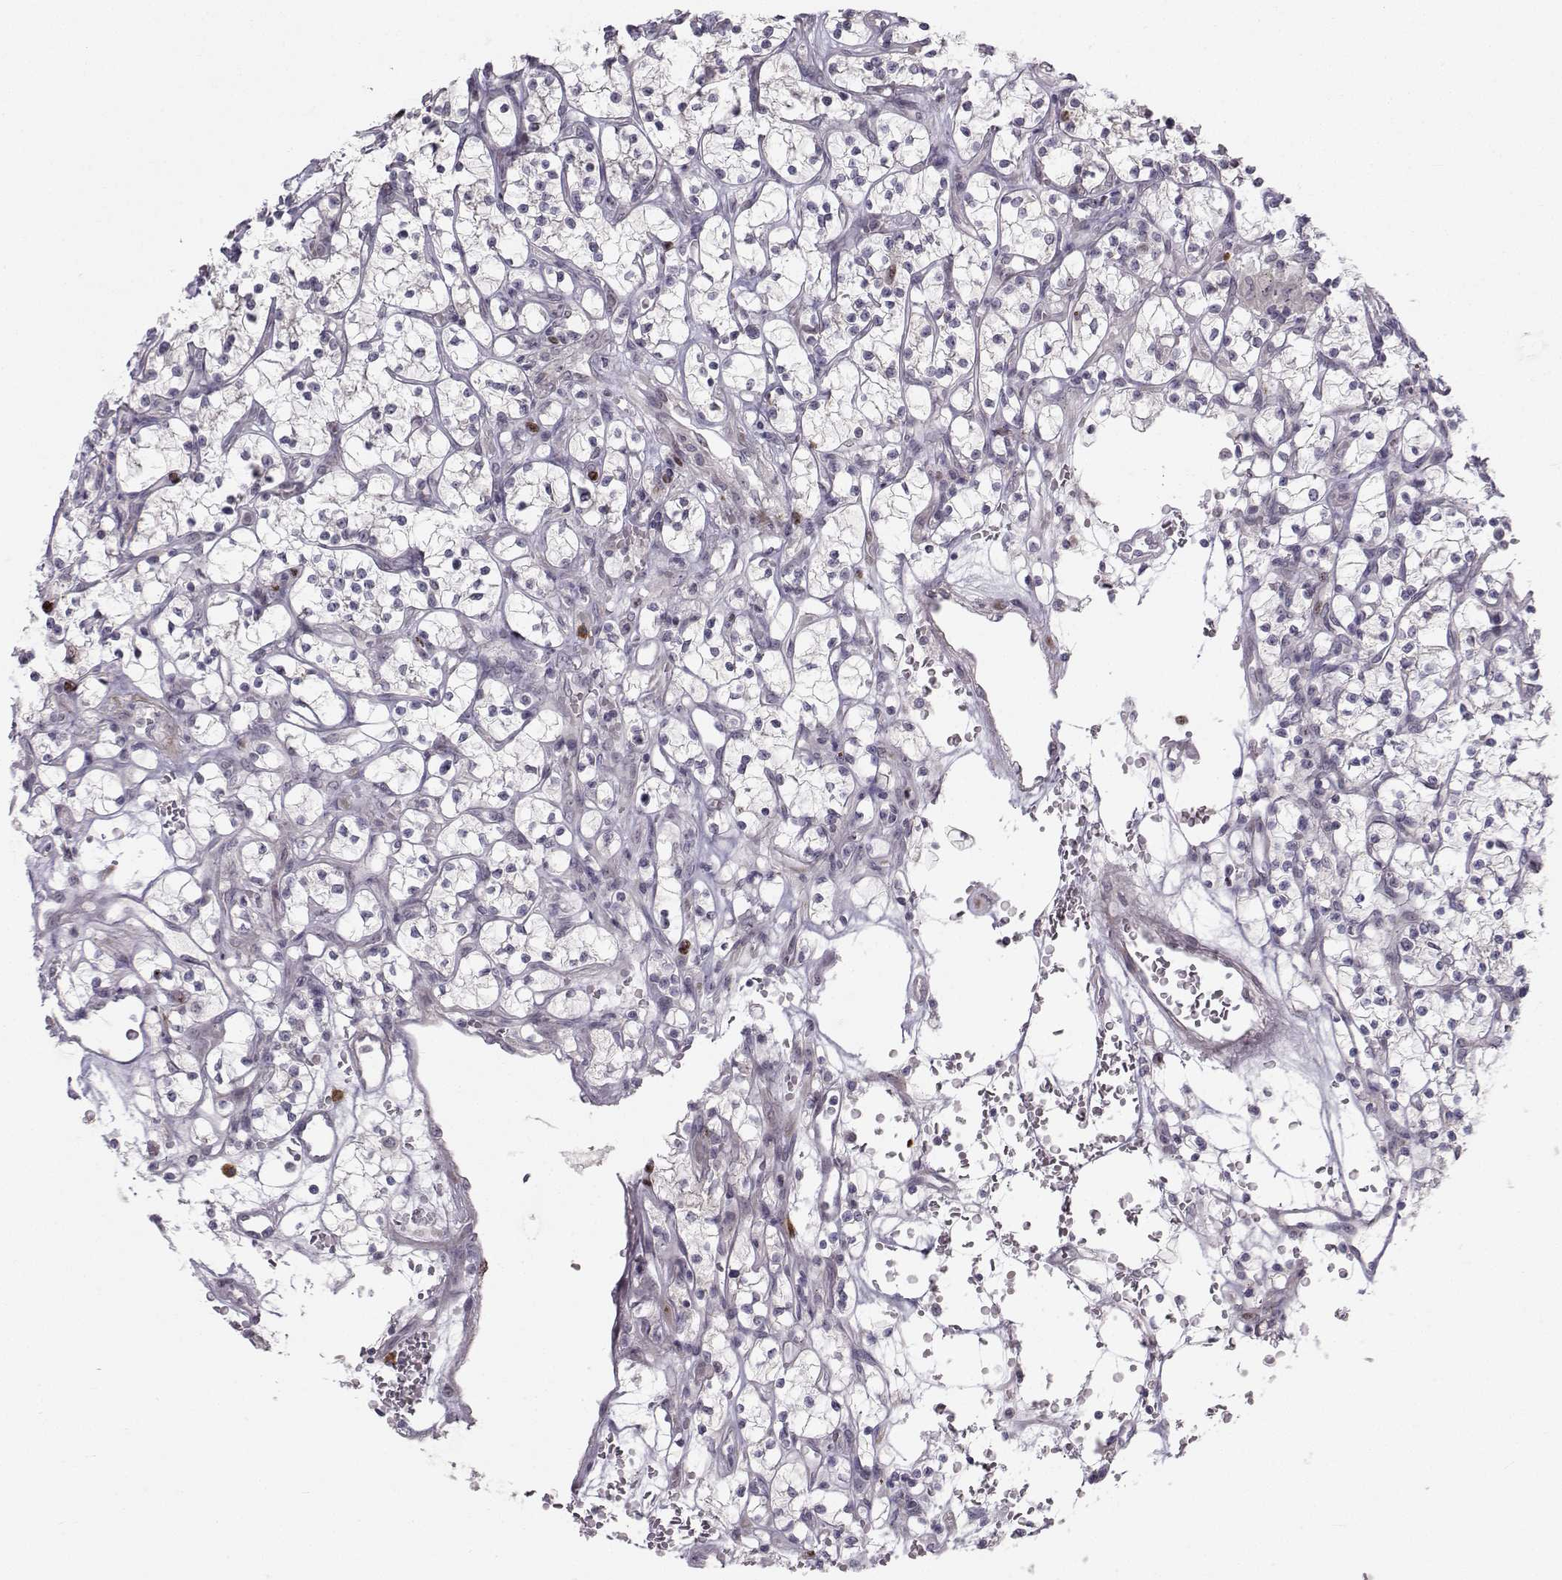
{"staining": {"intensity": "negative", "quantity": "none", "location": "none"}, "tissue": "renal cancer", "cell_type": "Tumor cells", "image_type": "cancer", "snomed": [{"axis": "morphology", "description": "Adenocarcinoma, NOS"}, {"axis": "topography", "description": "Kidney"}], "caption": "Tumor cells are negative for brown protein staining in adenocarcinoma (renal).", "gene": "LRP8", "patient": {"sex": "female", "age": 64}}